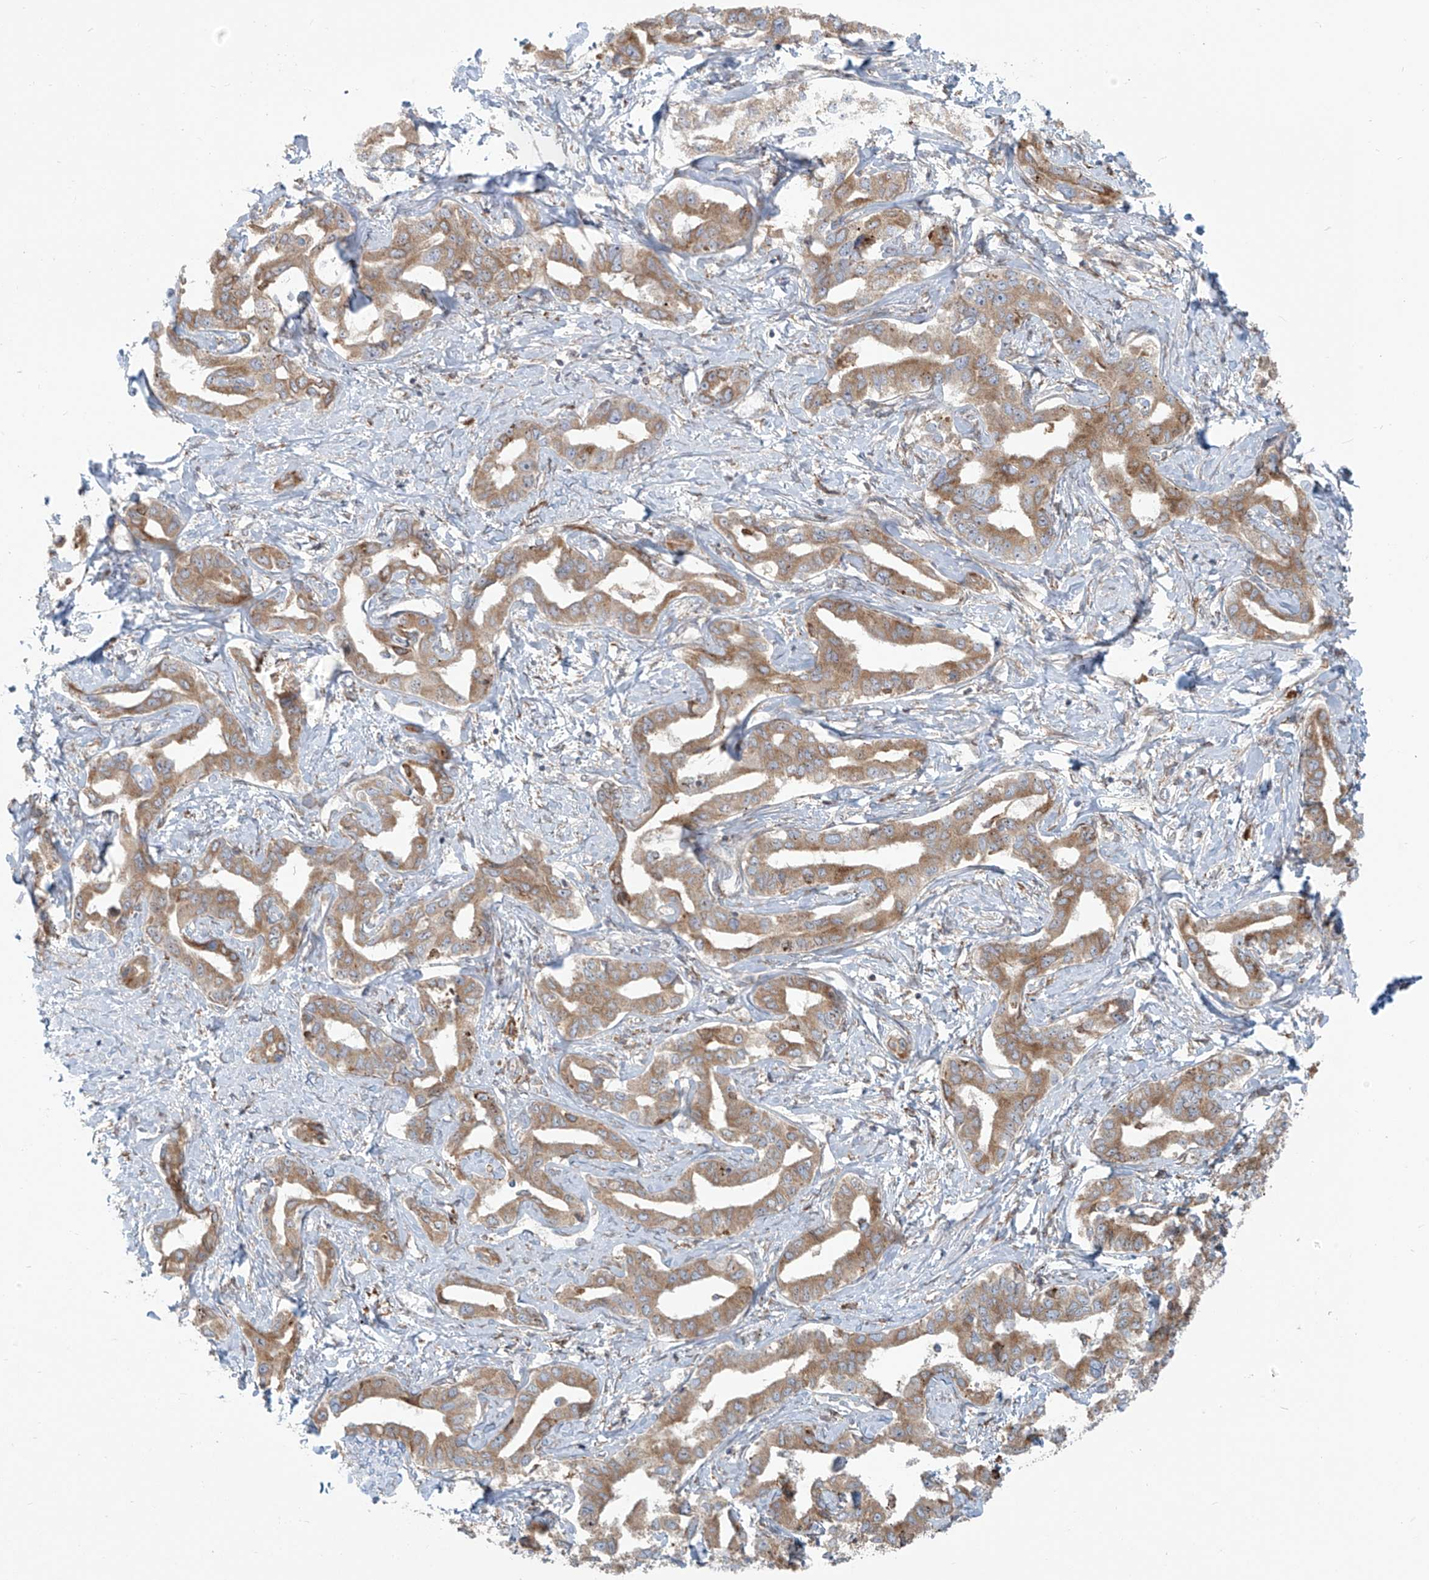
{"staining": {"intensity": "moderate", "quantity": ">75%", "location": "cytoplasmic/membranous"}, "tissue": "liver cancer", "cell_type": "Tumor cells", "image_type": "cancer", "snomed": [{"axis": "morphology", "description": "Cholangiocarcinoma"}, {"axis": "topography", "description": "Liver"}], "caption": "Approximately >75% of tumor cells in human cholangiocarcinoma (liver) display moderate cytoplasmic/membranous protein positivity as visualized by brown immunohistochemical staining.", "gene": "KATNIP", "patient": {"sex": "male", "age": 59}}